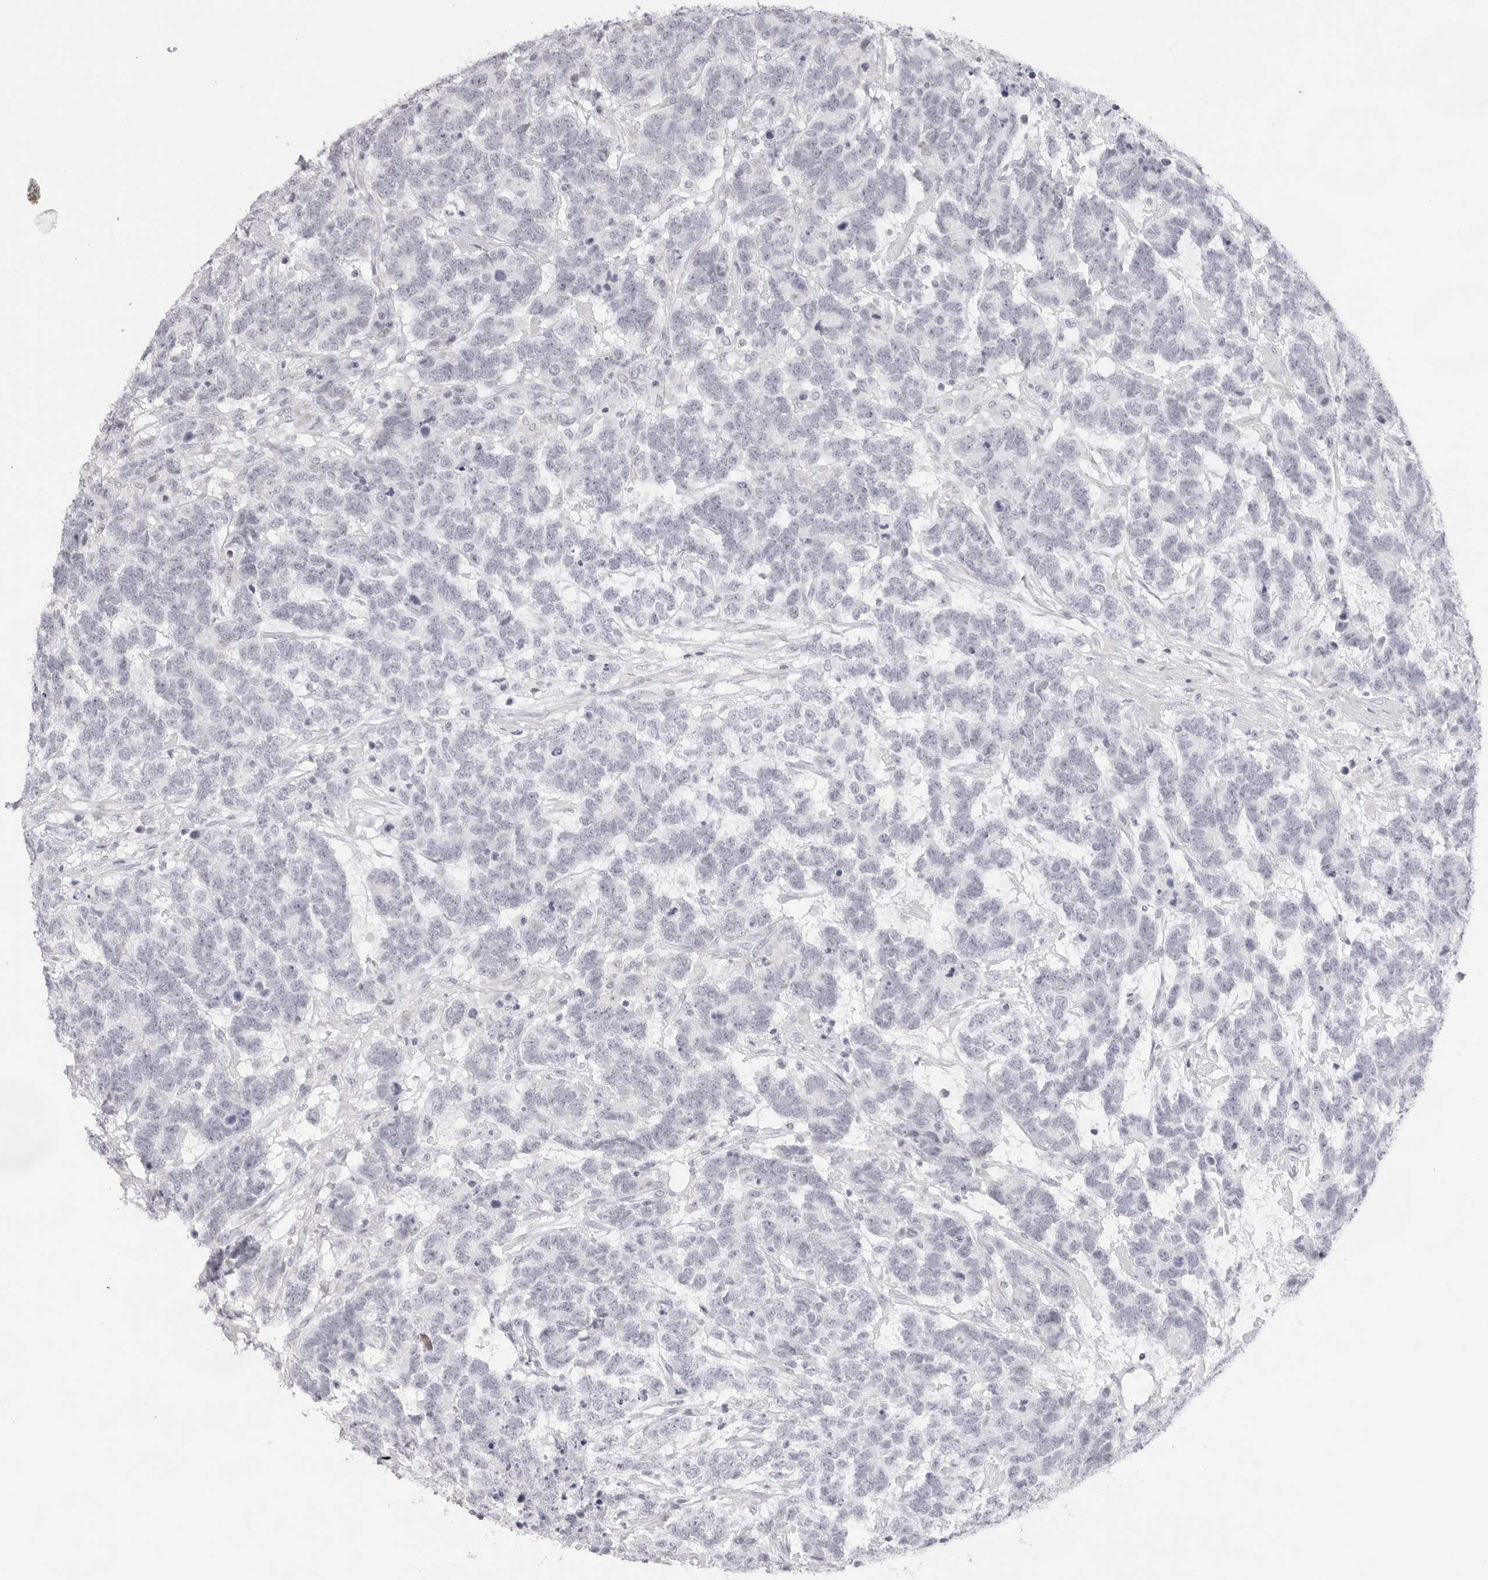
{"staining": {"intensity": "negative", "quantity": "none", "location": "none"}, "tissue": "testis cancer", "cell_type": "Tumor cells", "image_type": "cancer", "snomed": [{"axis": "morphology", "description": "Carcinoma, Embryonal, NOS"}, {"axis": "topography", "description": "Testis"}], "caption": "There is no significant expression in tumor cells of embryonal carcinoma (testis).", "gene": "KLK12", "patient": {"sex": "male", "age": 26}}